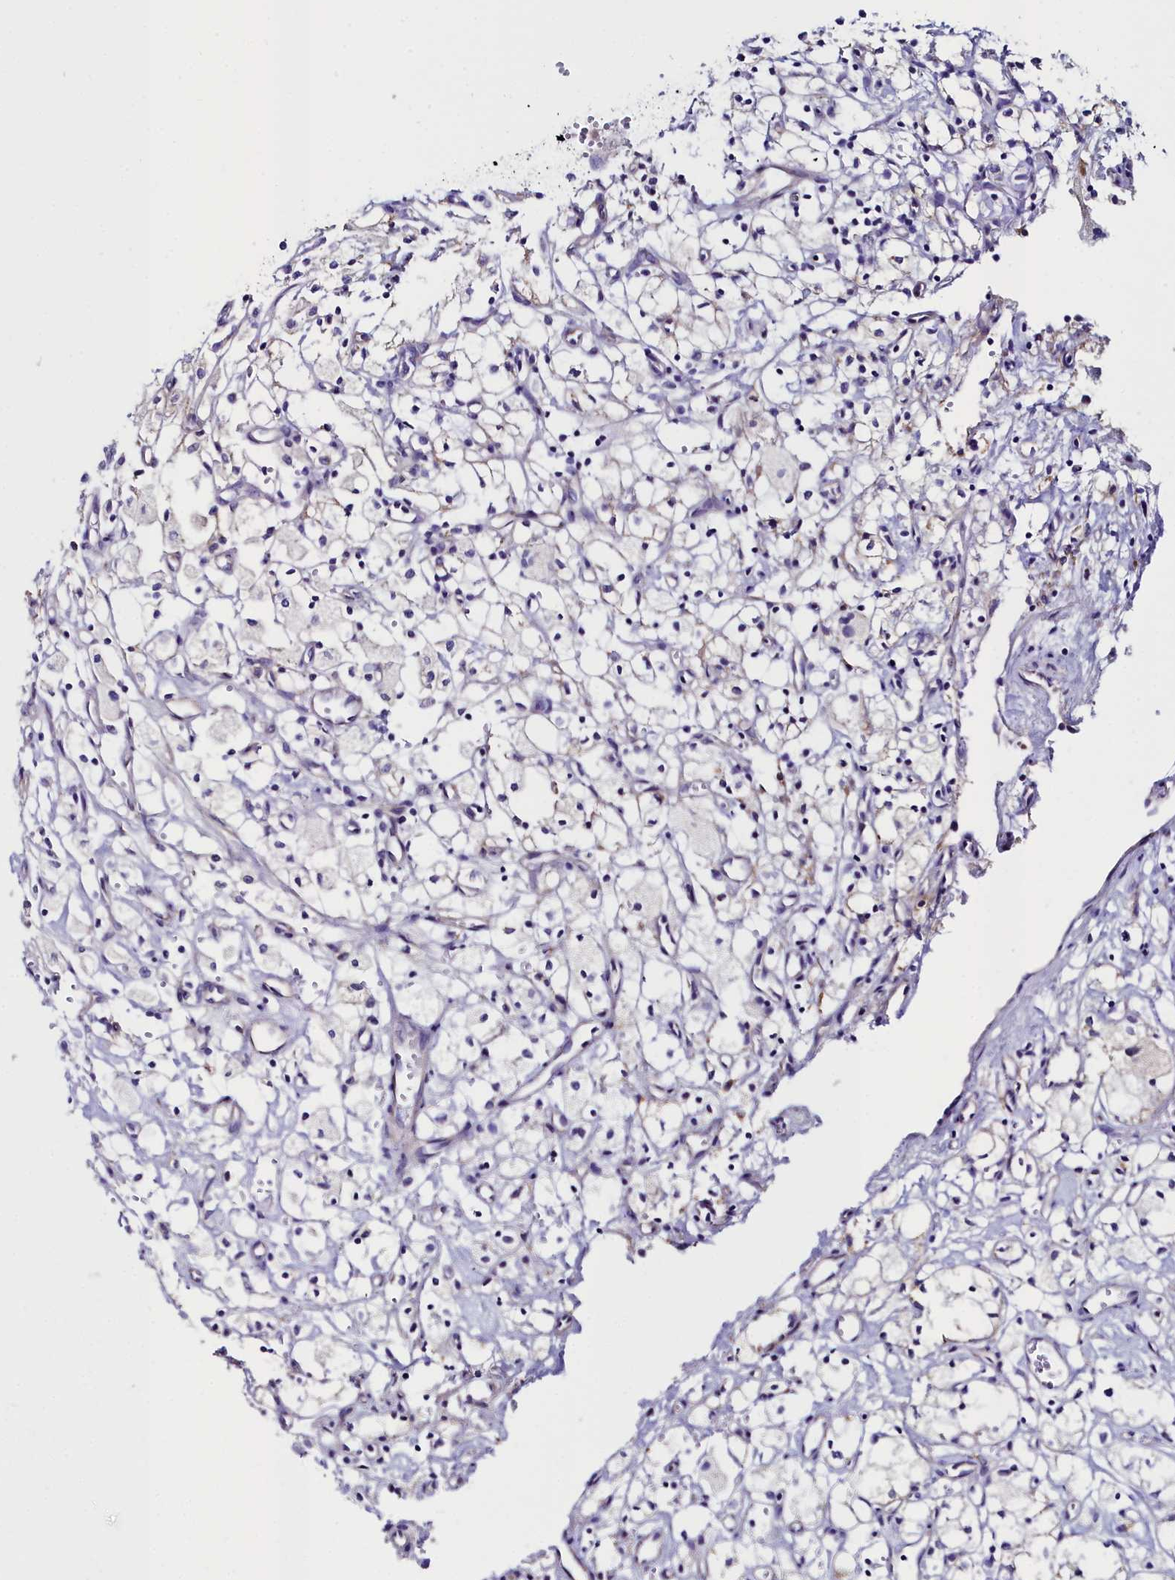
{"staining": {"intensity": "negative", "quantity": "none", "location": "none"}, "tissue": "renal cancer", "cell_type": "Tumor cells", "image_type": "cancer", "snomed": [{"axis": "morphology", "description": "Adenocarcinoma, NOS"}, {"axis": "topography", "description": "Kidney"}], "caption": "Immunohistochemistry micrograph of neoplastic tissue: human adenocarcinoma (renal) stained with DAB (3,3'-diaminobenzidine) displays no significant protein staining in tumor cells.", "gene": "SLC49A3", "patient": {"sex": "male", "age": 59}}